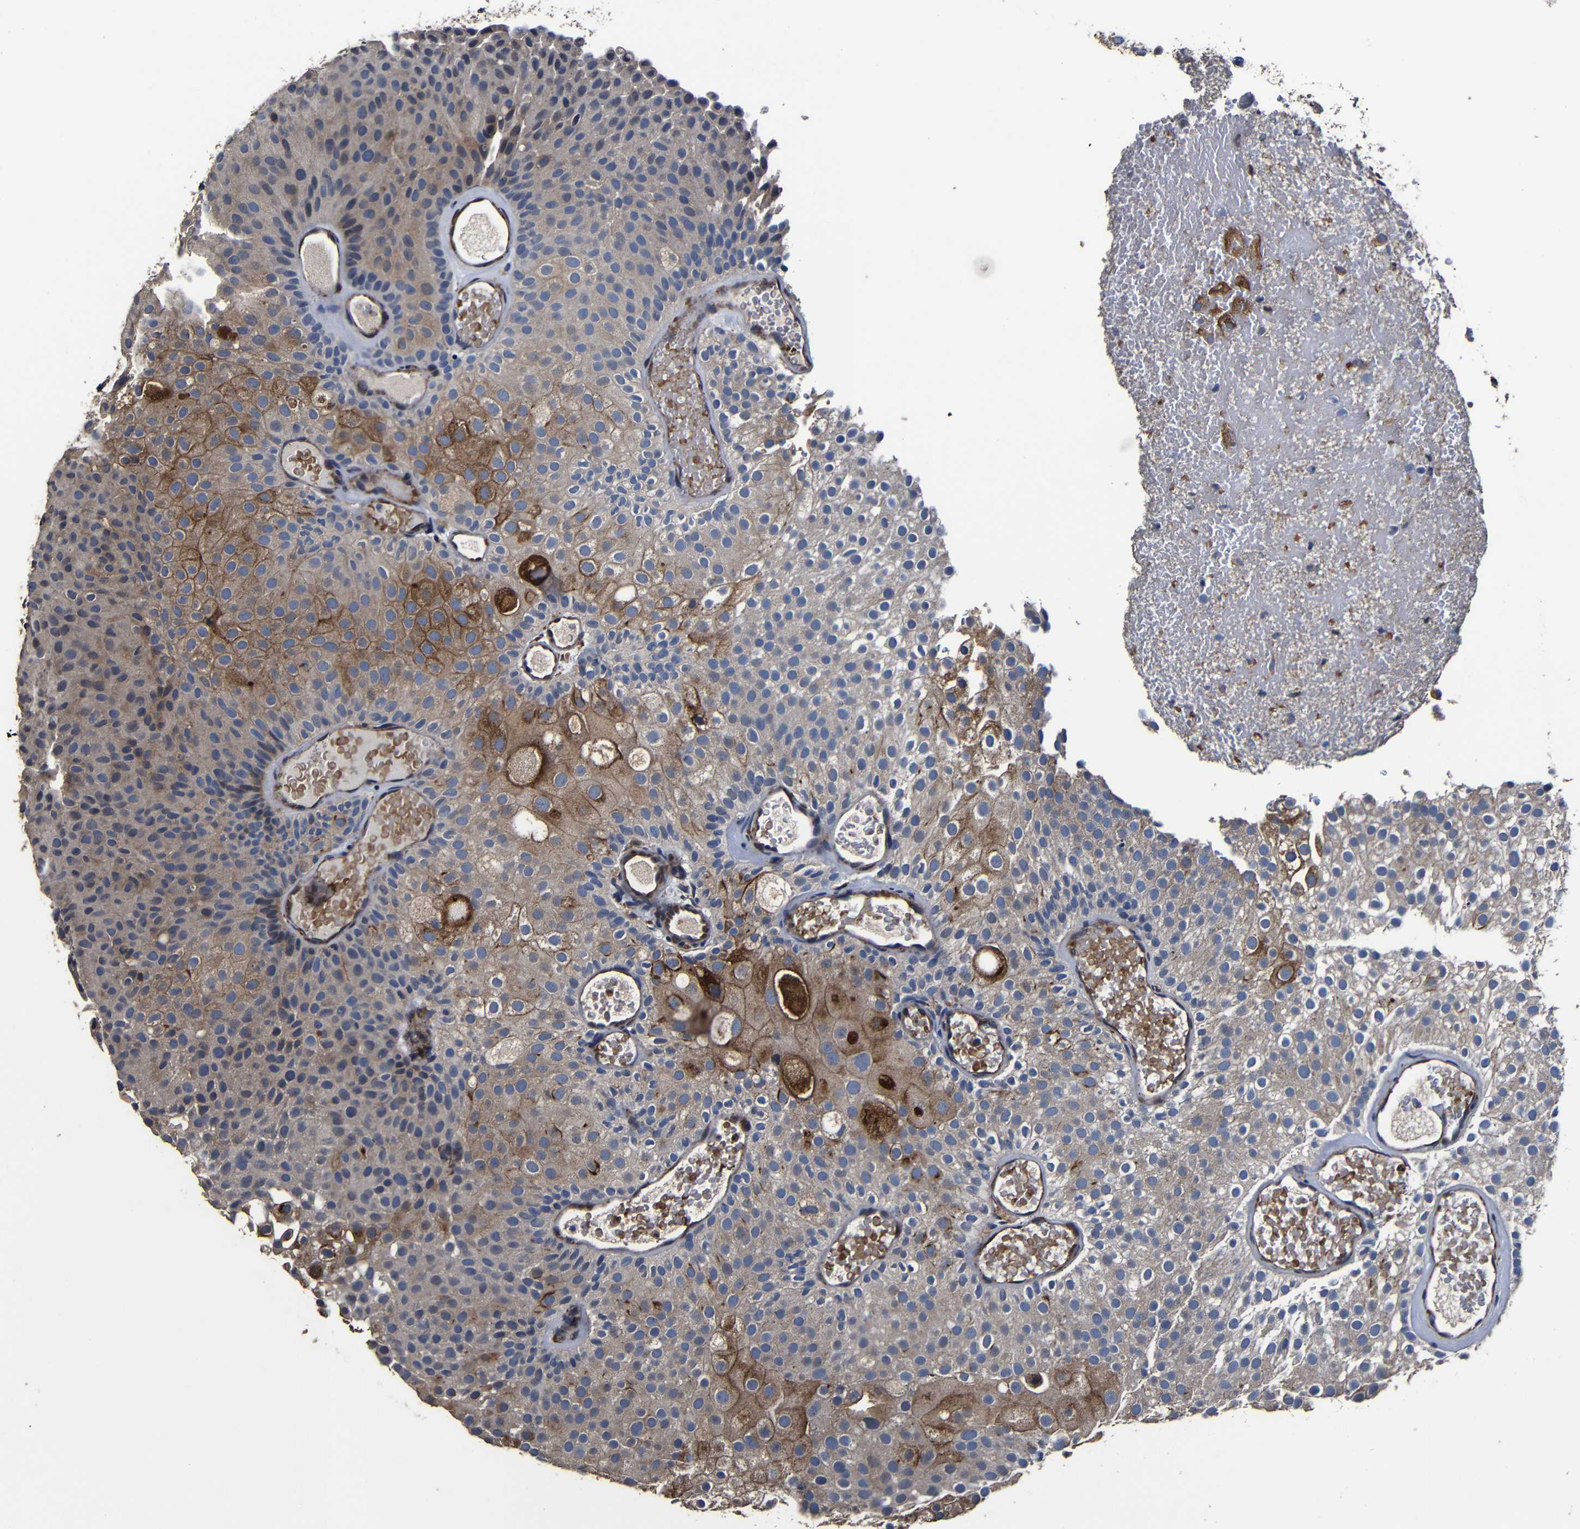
{"staining": {"intensity": "moderate", "quantity": ">75%", "location": "cytoplasmic/membranous"}, "tissue": "urothelial cancer", "cell_type": "Tumor cells", "image_type": "cancer", "snomed": [{"axis": "morphology", "description": "Urothelial carcinoma, Low grade"}, {"axis": "topography", "description": "Urinary bladder"}], "caption": "A histopathology image of urothelial cancer stained for a protein displays moderate cytoplasmic/membranous brown staining in tumor cells.", "gene": "SCN9A", "patient": {"sex": "male", "age": 78}}